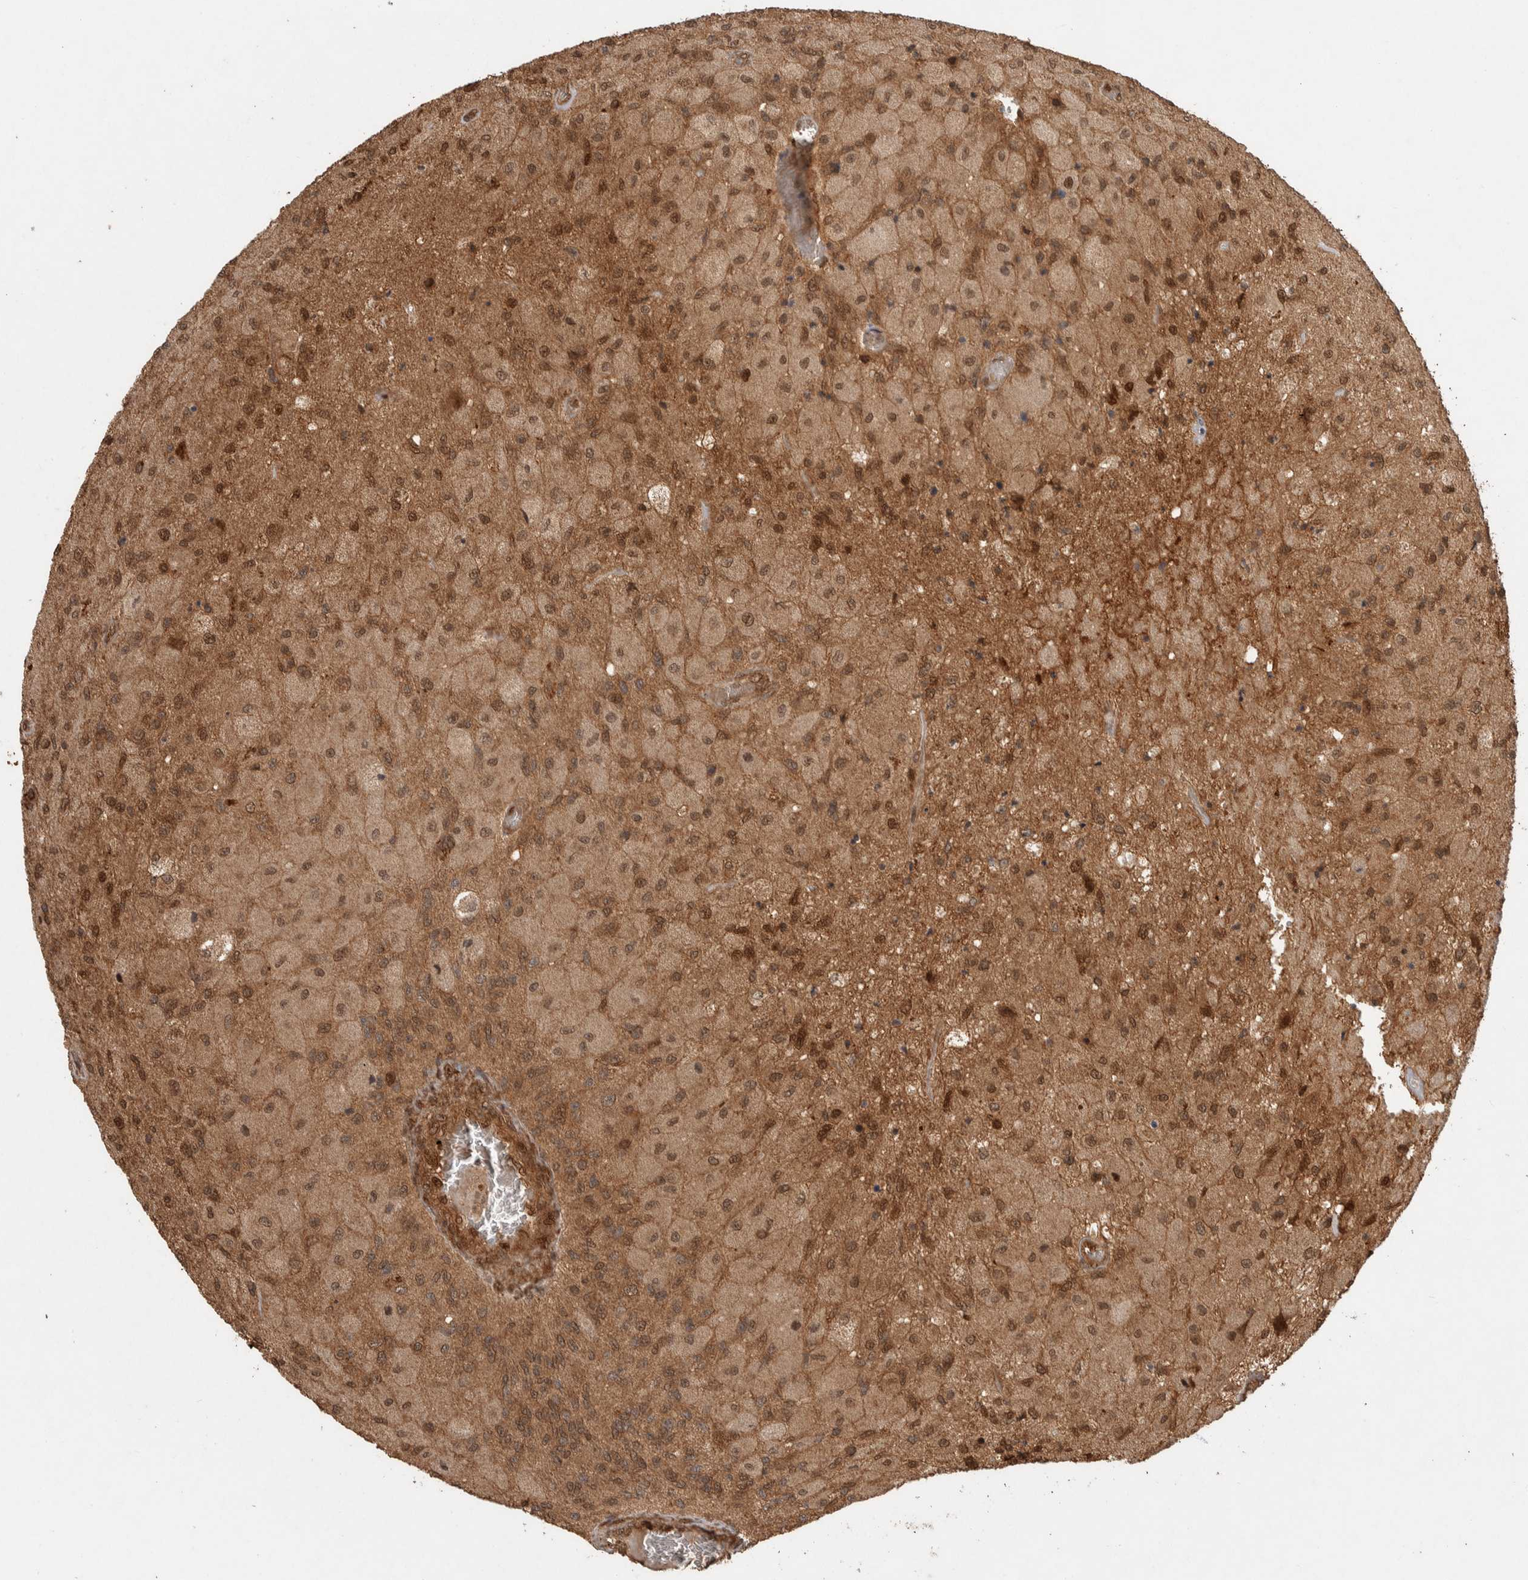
{"staining": {"intensity": "weak", "quantity": ">75%", "location": "cytoplasmic/membranous,nuclear"}, "tissue": "glioma", "cell_type": "Tumor cells", "image_type": "cancer", "snomed": [{"axis": "morphology", "description": "Normal tissue, NOS"}, {"axis": "morphology", "description": "Glioma, malignant, High grade"}, {"axis": "topography", "description": "Cerebral cortex"}], "caption": "Brown immunohistochemical staining in human malignant glioma (high-grade) exhibits weak cytoplasmic/membranous and nuclear positivity in approximately >75% of tumor cells.", "gene": "CNTROB", "patient": {"sex": "male", "age": 77}}